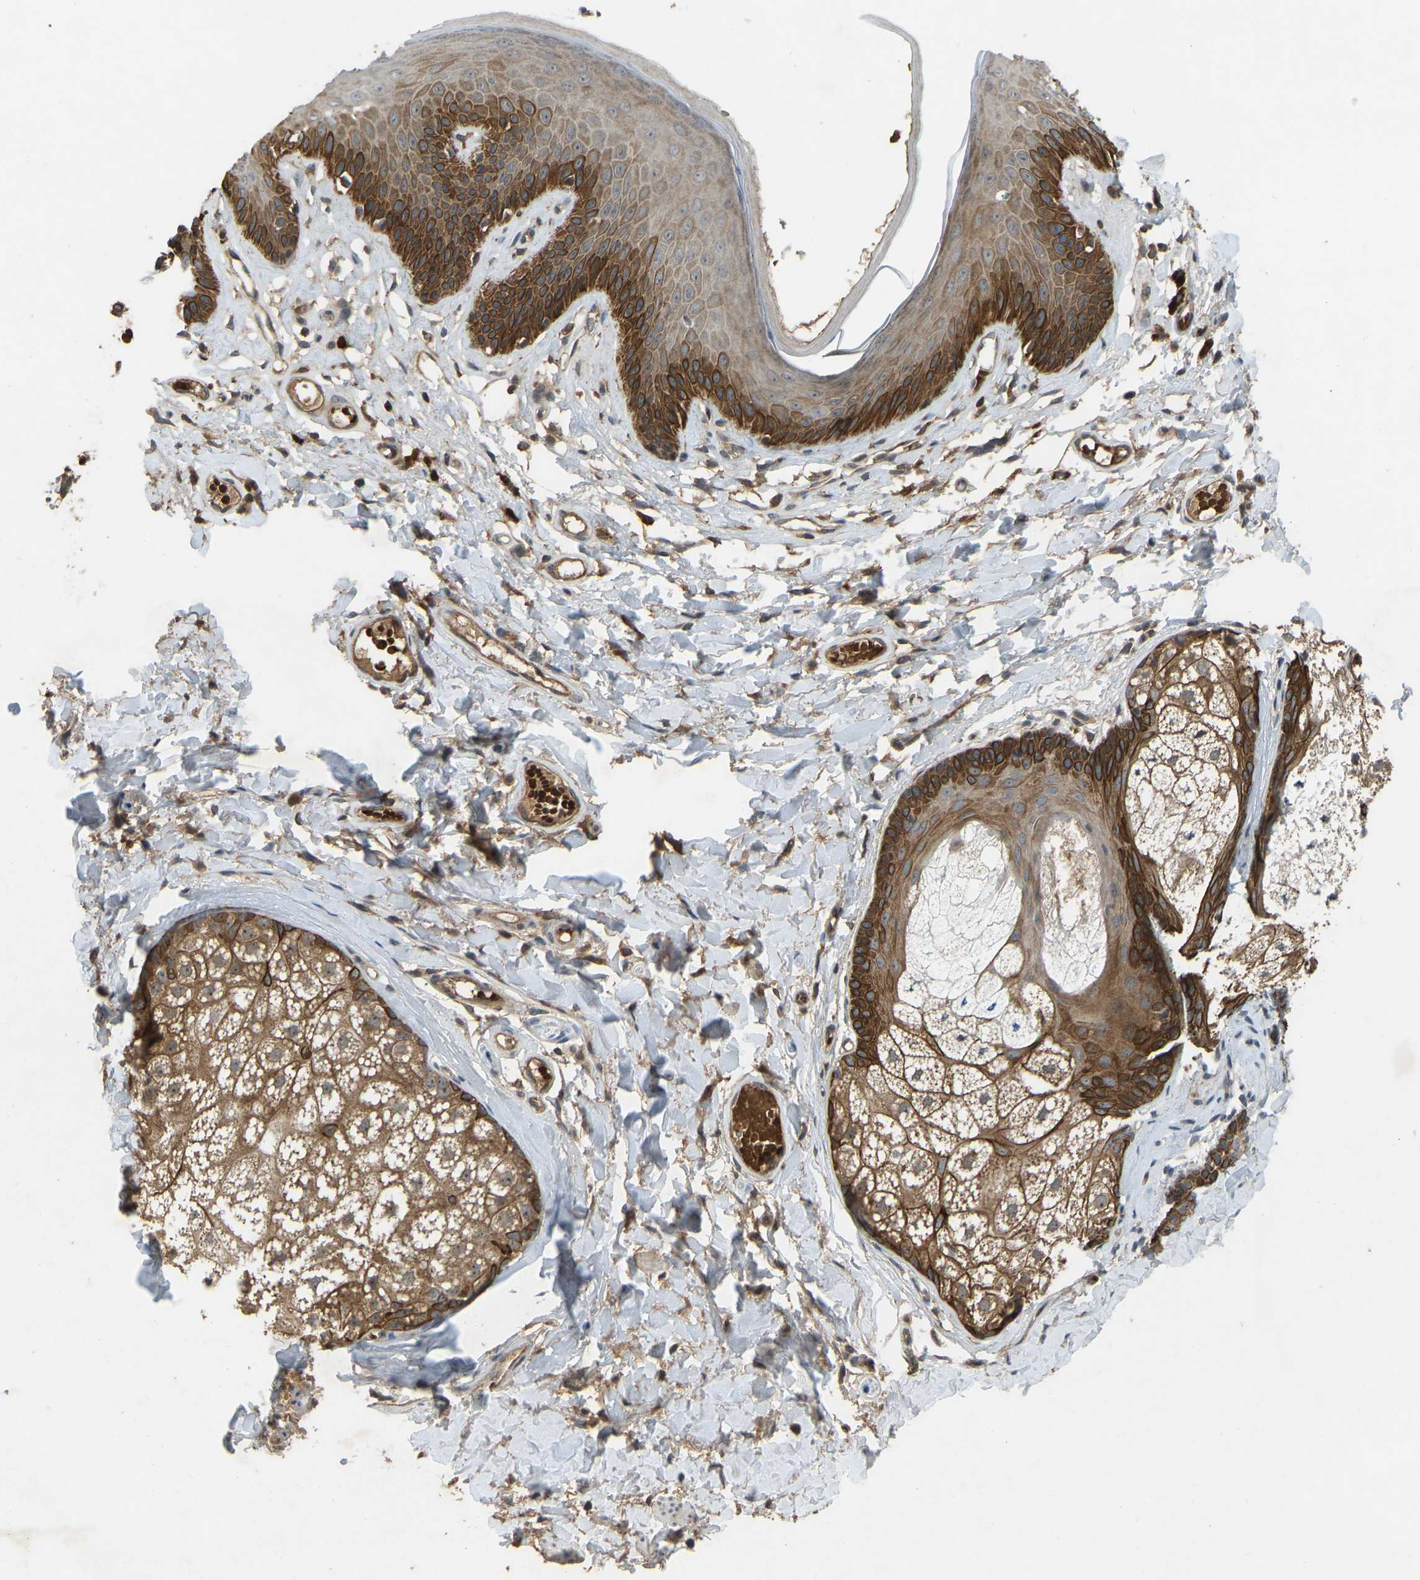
{"staining": {"intensity": "strong", "quantity": "25%-75%", "location": "cytoplasmic/membranous"}, "tissue": "skin", "cell_type": "Epidermal cells", "image_type": "normal", "snomed": [{"axis": "morphology", "description": "Normal tissue, NOS"}, {"axis": "topography", "description": "Vulva"}], "caption": "The histopathology image demonstrates immunohistochemical staining of unremarkable skin. There is strong cytoplasmic/membranous positivity is appreciated in about 25%-75% of epidermal cells.", "gene": "ZNF71", "patient": {"sex": "female", "age": 73}}